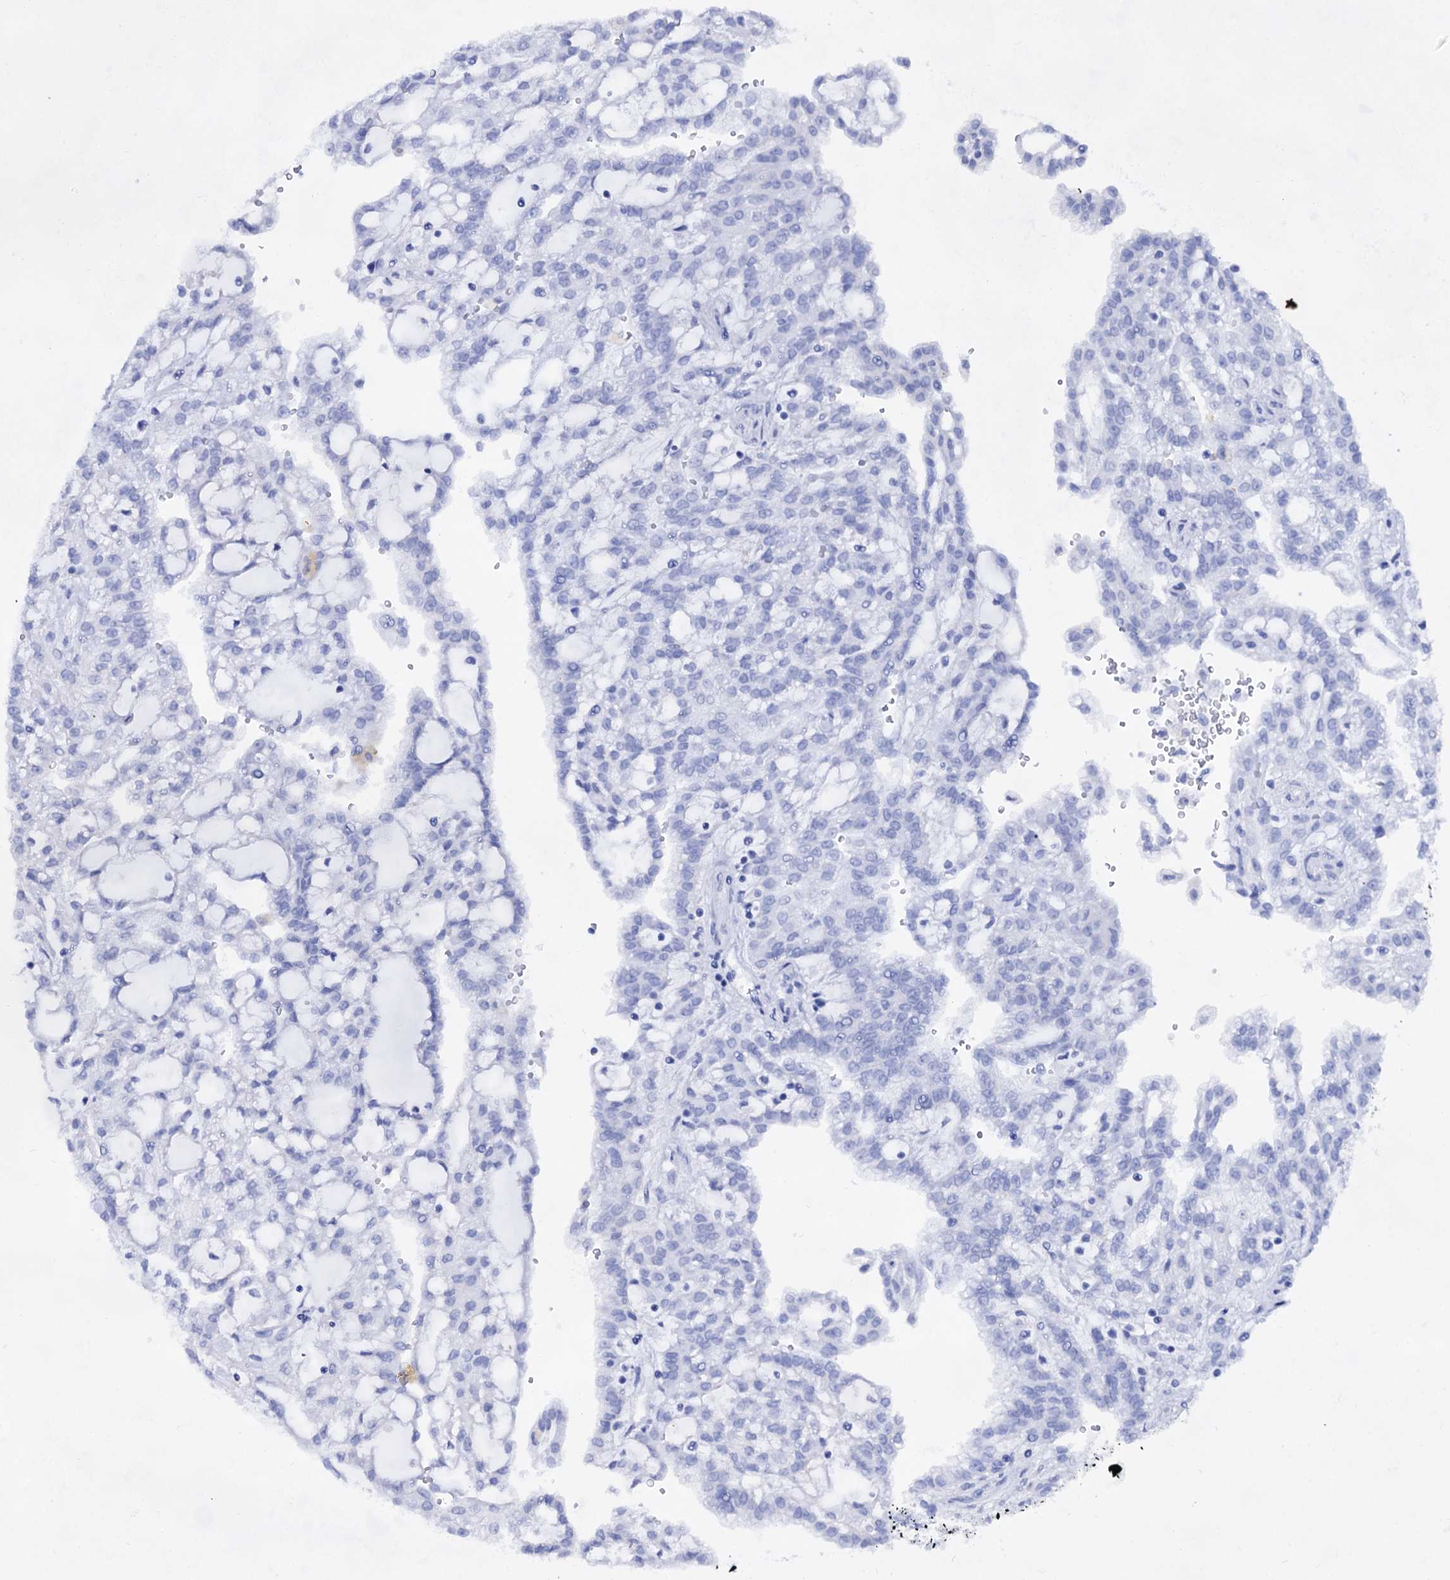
{"staining": {"intensity": "negative", "quantity": "none", "location": "none"}, "tissue": "renal cancer", "cell_type": "Tumor cells", "image_type": "cancer", "snomed": [{"axis": "morphology", "description": "Adenocarcinoma, NOS"}, {"axis": "topography", "description": "Kidney"}], "caption": "Immunohistochemistry micrograph of neoplastic tissue: human adenocarcinoma (renal) stained with DAB (3,3'-diaminobenzidine) displays no significant protein positivity in tumor cells.", "gene": "PLIN1", "patient": {"sex": "male", "age": 63}}